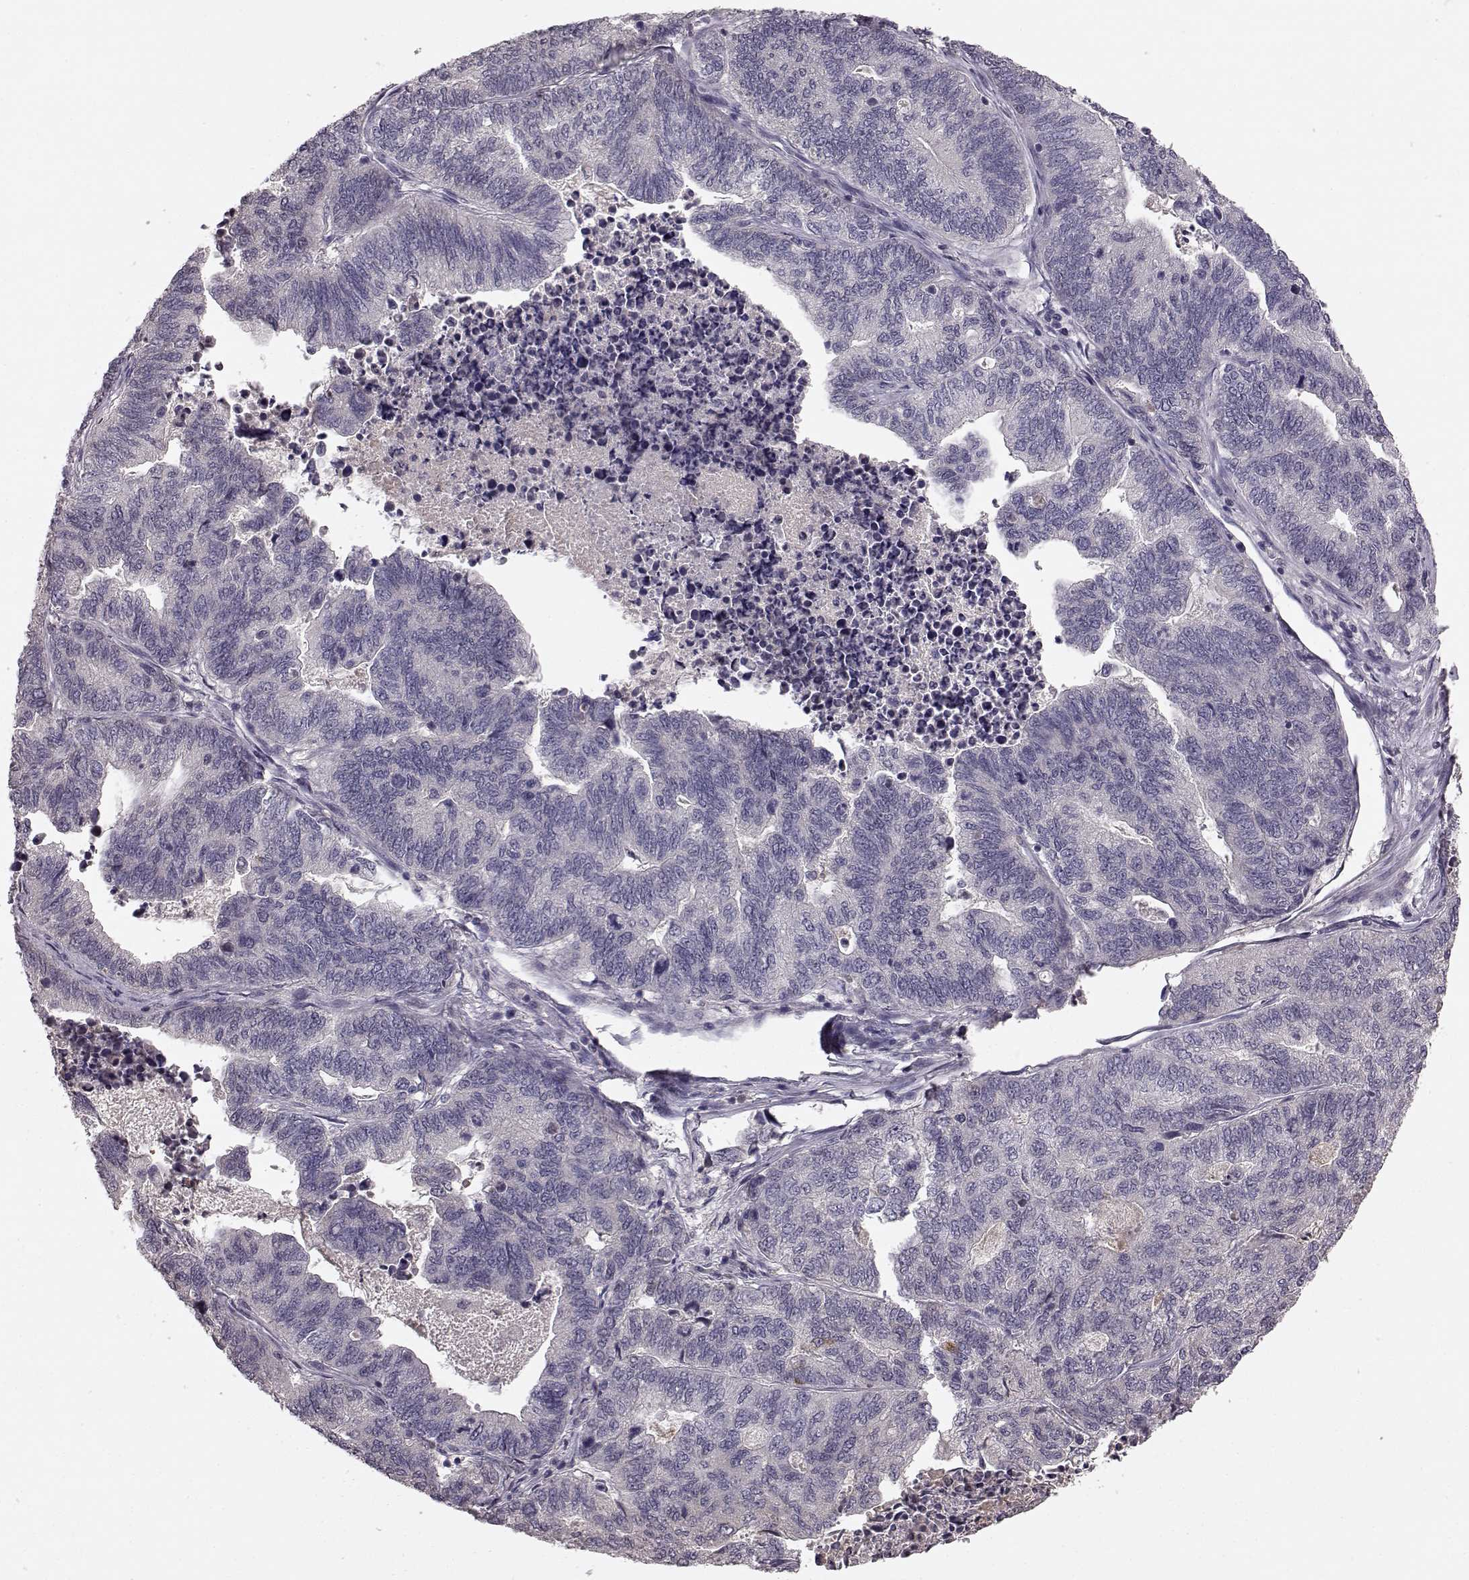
{"staining": {"intensity": "negative", "quantity": "none", "location": "none"}, "tissue": "stomach cancer", "cell_type": "Tumor cells", "image_type": "cancer", "snomed": [{"axis": "morphology", "description": "Adenocarcinoma, NOS"}, {"axis": "topography", "description": "Stomach, upper"}], "caption": "Tumor cells are negative for brown protein staining in stomach cancer.", "gene": "SLC22A18", "patient": {"sex": "female", "age": 67}}